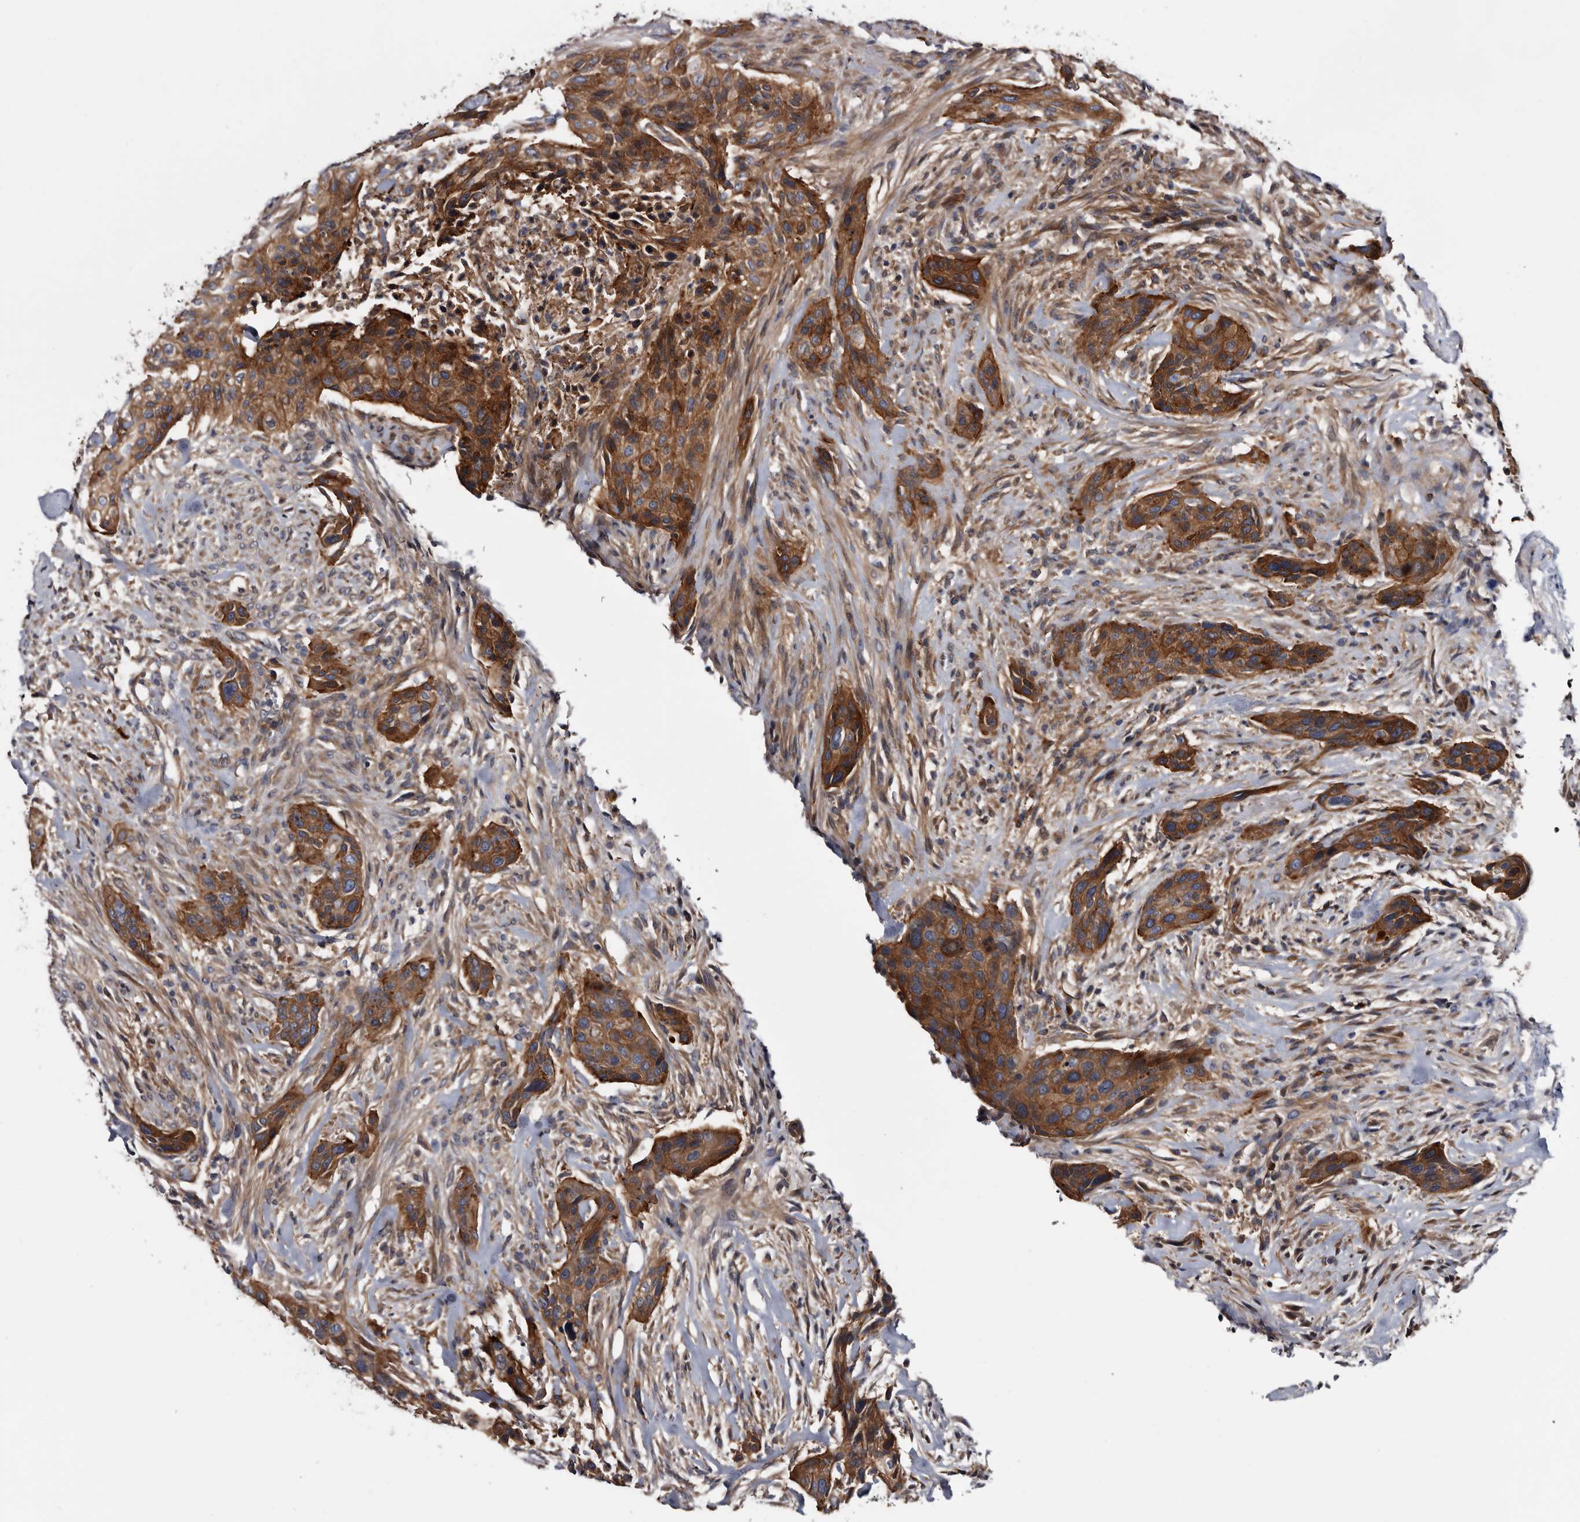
{"staining": {"intensity": "strong", "quantity": ">75%", "location": "cytoplasmic/membranous"}, "tissue": "urothelial cancer", "cell_type": "Tumor cells", "image_type": "cancer", "snomed": [{"axis": "morphology", "description": "Urothelial carcinoma, High grade"}, {"axis": "topography", "description": "Urinary bladder"}], "caption": "Protein expression analysis of human high-grade urothelial carcinoma reveals strong cytoplasmic/membranous staining in about >75% of tumor cells.", "gene": "TSPAN17", "patient": {"sex": "male", "age": 35}}